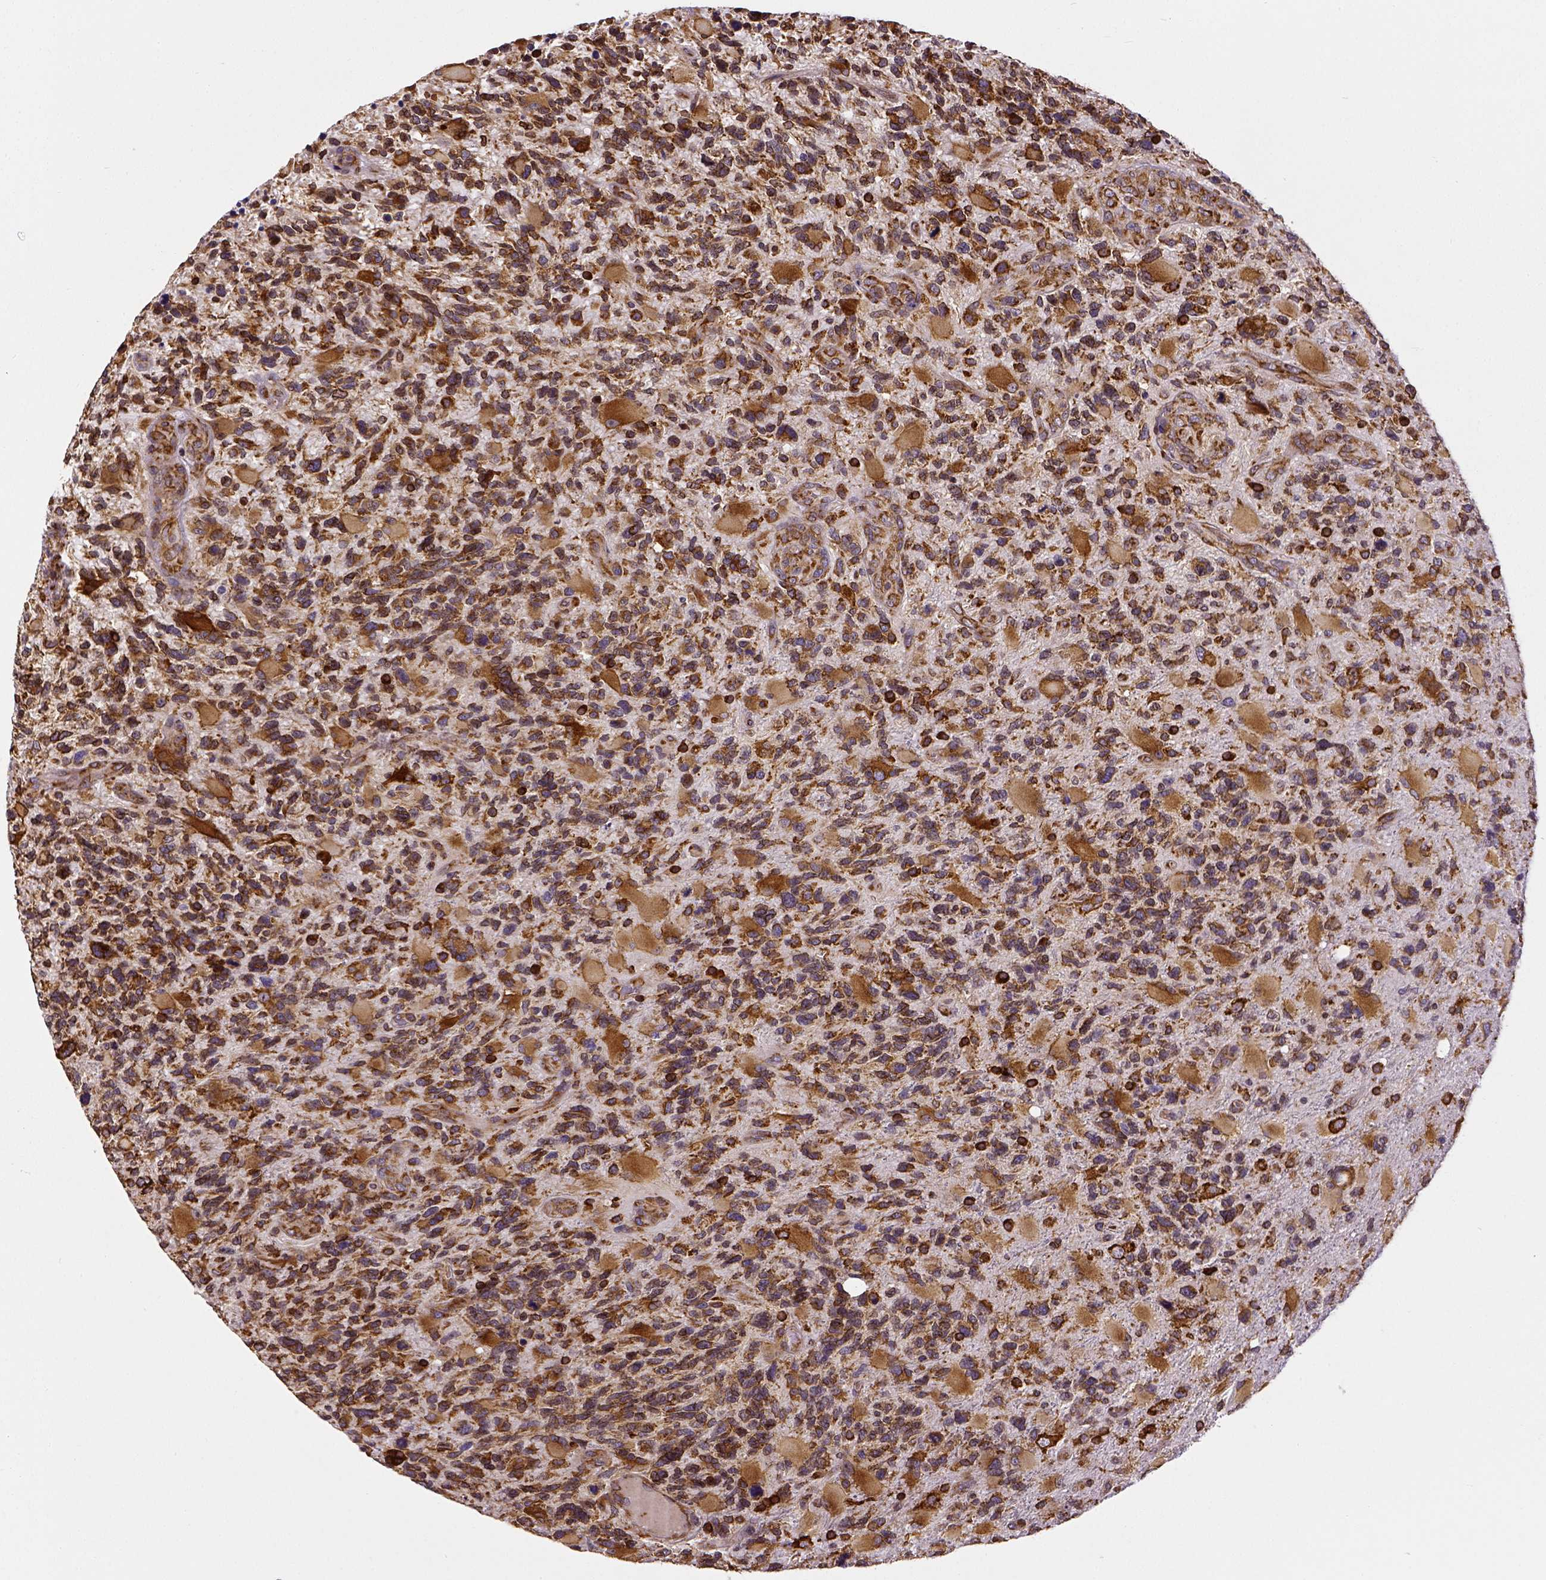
{"staining": {"intensity": "strong", "quantity": ">75%", "location": "cytoplasmic/membranous"}, "tissue": "glioma", "cell_type": "Tumor cells", "image_type": "cancer", "snomed": [{"axis": "morphology", "description": "Glioma, malignant, High grade"}, {"axis": "topography", "description": "Brain"}], "caption": "Immunohistochemistry photomicrograph of malignant glioma (high-grade) stained for a protein (brown), which reveals high levels of strong cytoplasmic/membranous staining in approximately >75% of tumor cells.", "gene": "MTDH", "patient": {"sex": "female", "age": 71}}